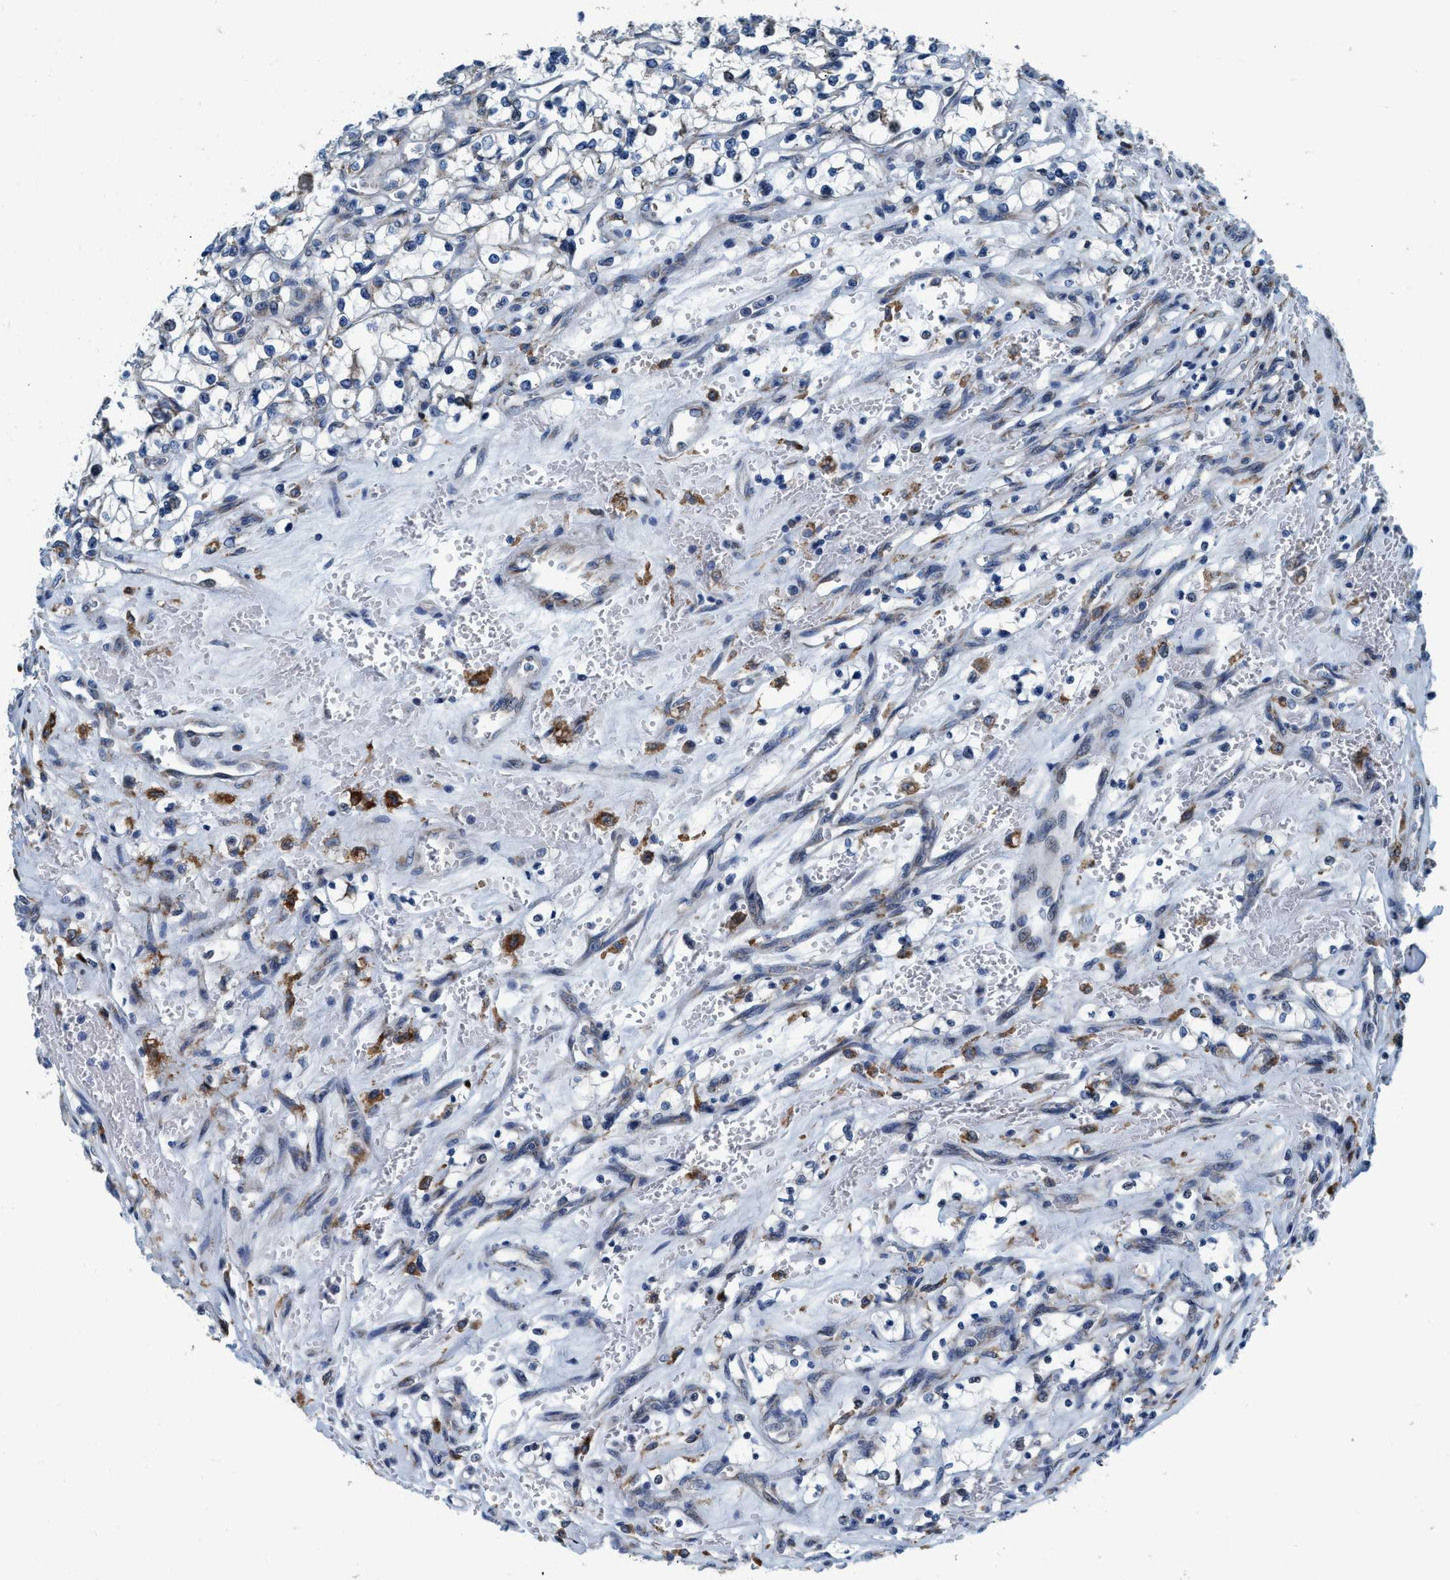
{"staining": {"intensity": "negative", "quantity": "none", "location": "none"}, "tissue": "renal cancer", "cell_type": "Tumor cells", "image_type": "cancer", "snomed": [{"axis": "morphology", "description": "Adenocarcinoma, NOS"}, {"axis": "topography", "description": "Kidney"}], "caption": "Immunohistochemistry of renal cancer reveals no expression in tumor cells.", "gene": "ARMC9", "patient": {"sex": "female", "age": 69}}